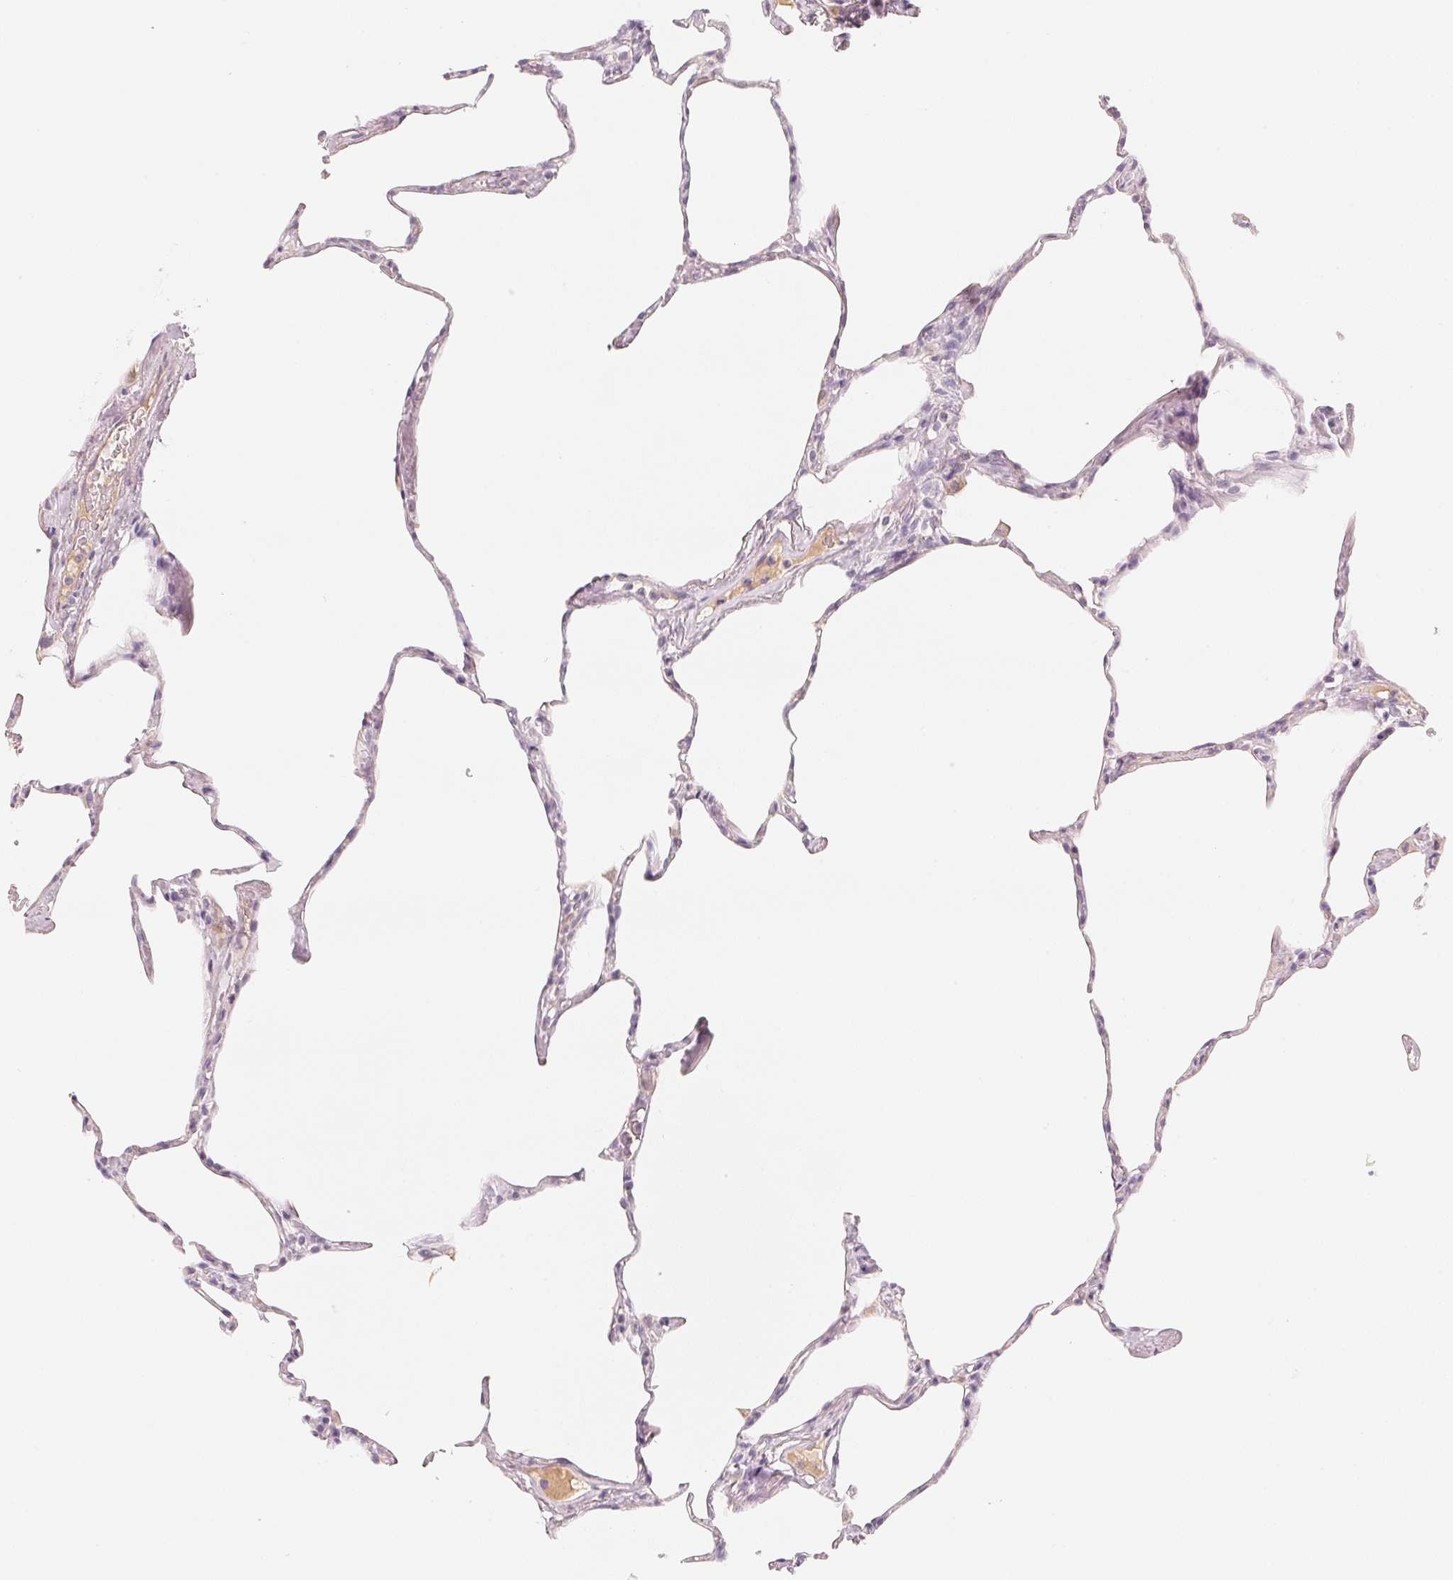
{"staining": {"intensity": "negative", "quantity": "none", "location": "none"}, "tissue": "lung", "cell_type": "Alveolar cells", "image_type": "normal", "snomed": [{"axis": "morphology", "description": "Normal tissue, NOS"}, {"axis": "topography", "description": "Lung"}], "caption": "Unremarkable lung was stained to show a protein in brown. There is no significant staining in alveolar cells. (DAB (3,3'-diaminobenzidine) immunohistochemistry (IHC) visualized using brightfield microscopy, high magnification).", "gene": "CFHR2", "patient": {"sex": "male", "age": 65}}